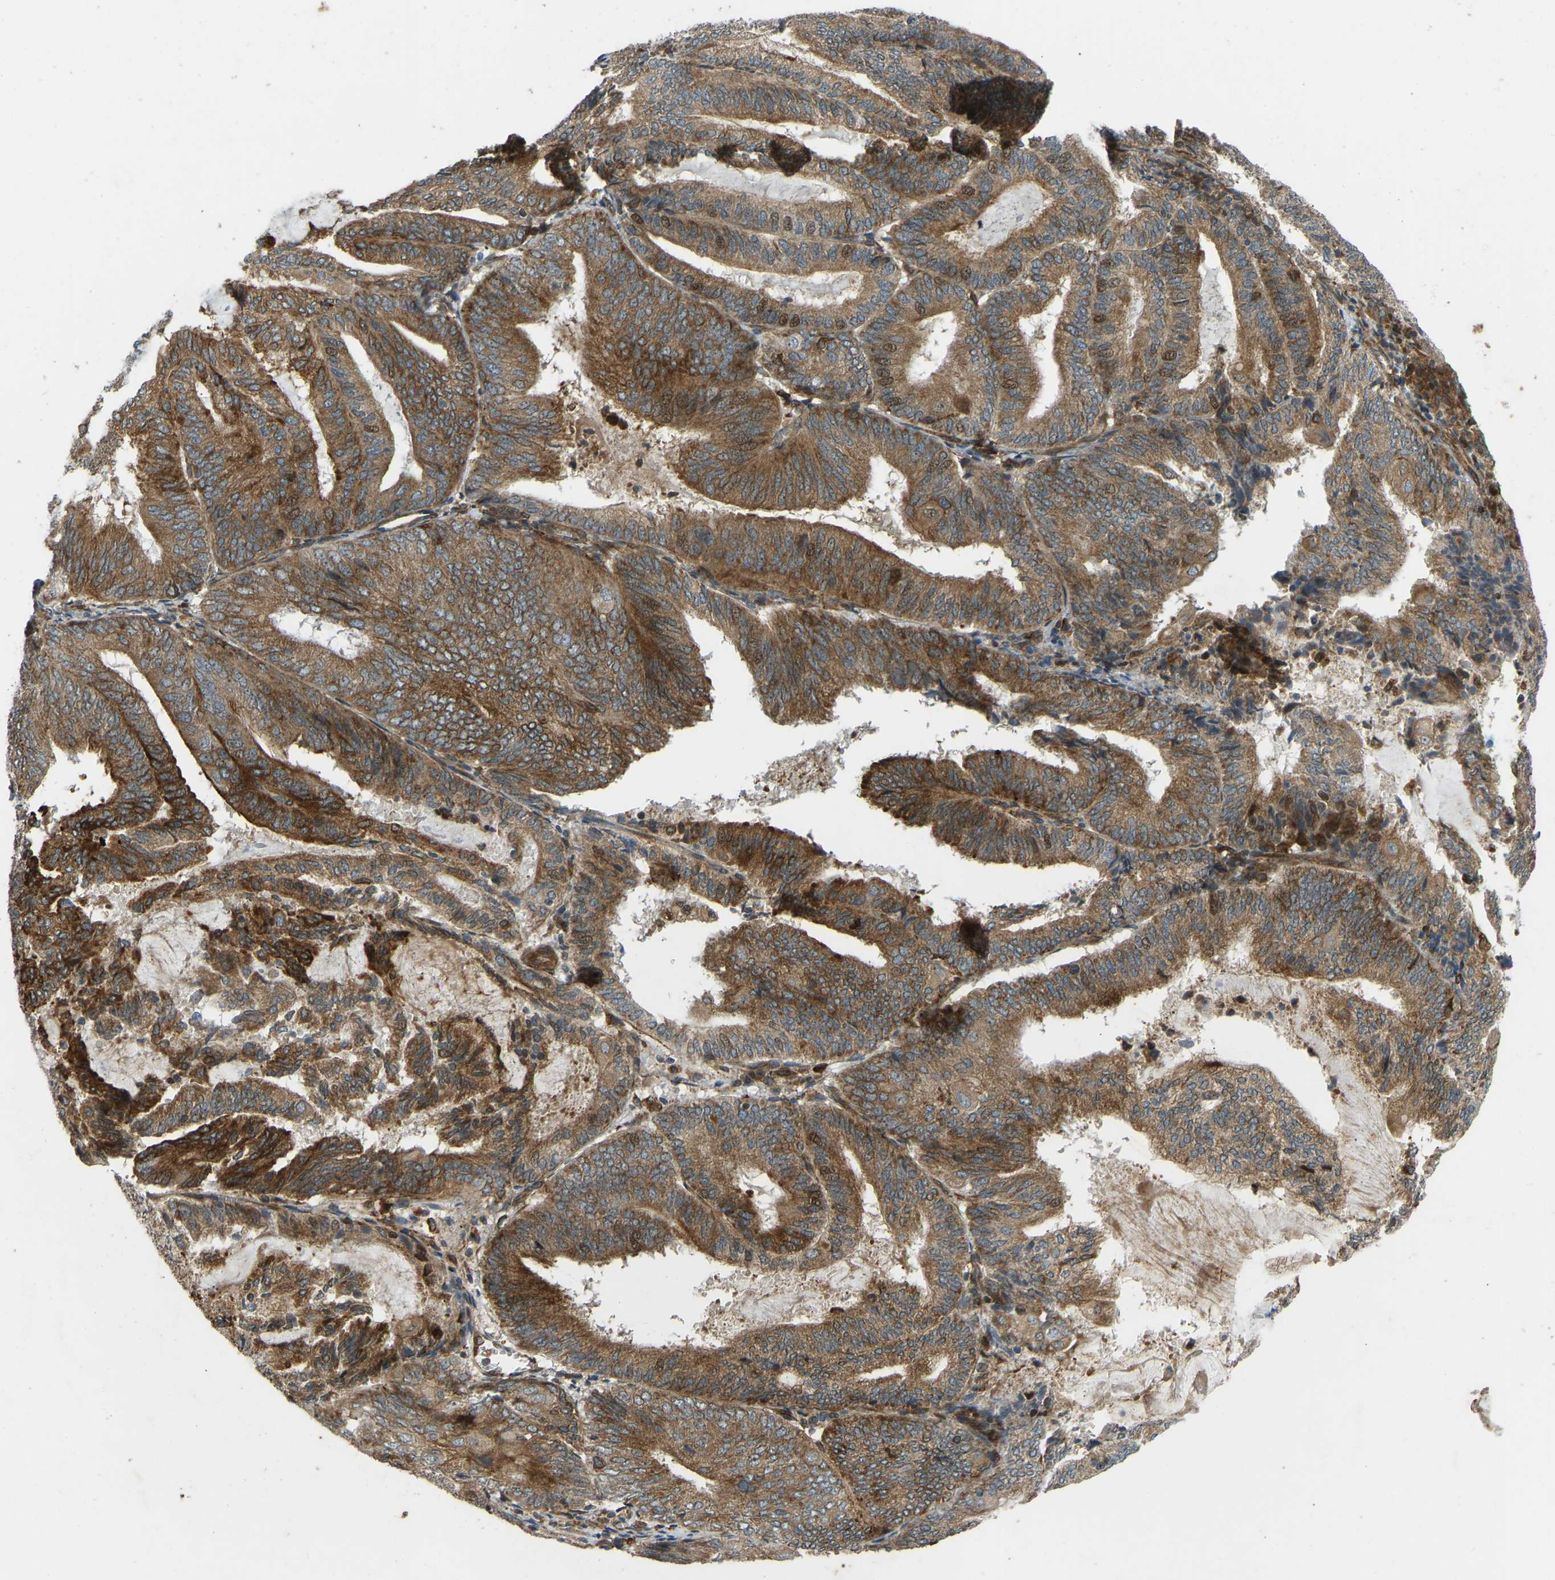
{"staining": {"intensity": "strong", "quantity": ">75%", "location": "cytoplasmic/membranous"}, "tissue": "endometrial cancer", "cell_type": "Tumor cells", "image_type": "cancer", "snomed": [{"axis": "morphology", "description": "Adenocarcinoma, NOS"}, {"axis": "topography", "description": "Endometrium"}], "caption": "The immunohistochemical stain shows strong cytoplasmic/membranous positivity in tumor cells of endometrial cancer tissue.", "gene": "OS9", "patient": {"sex": "female", "age": 81}}